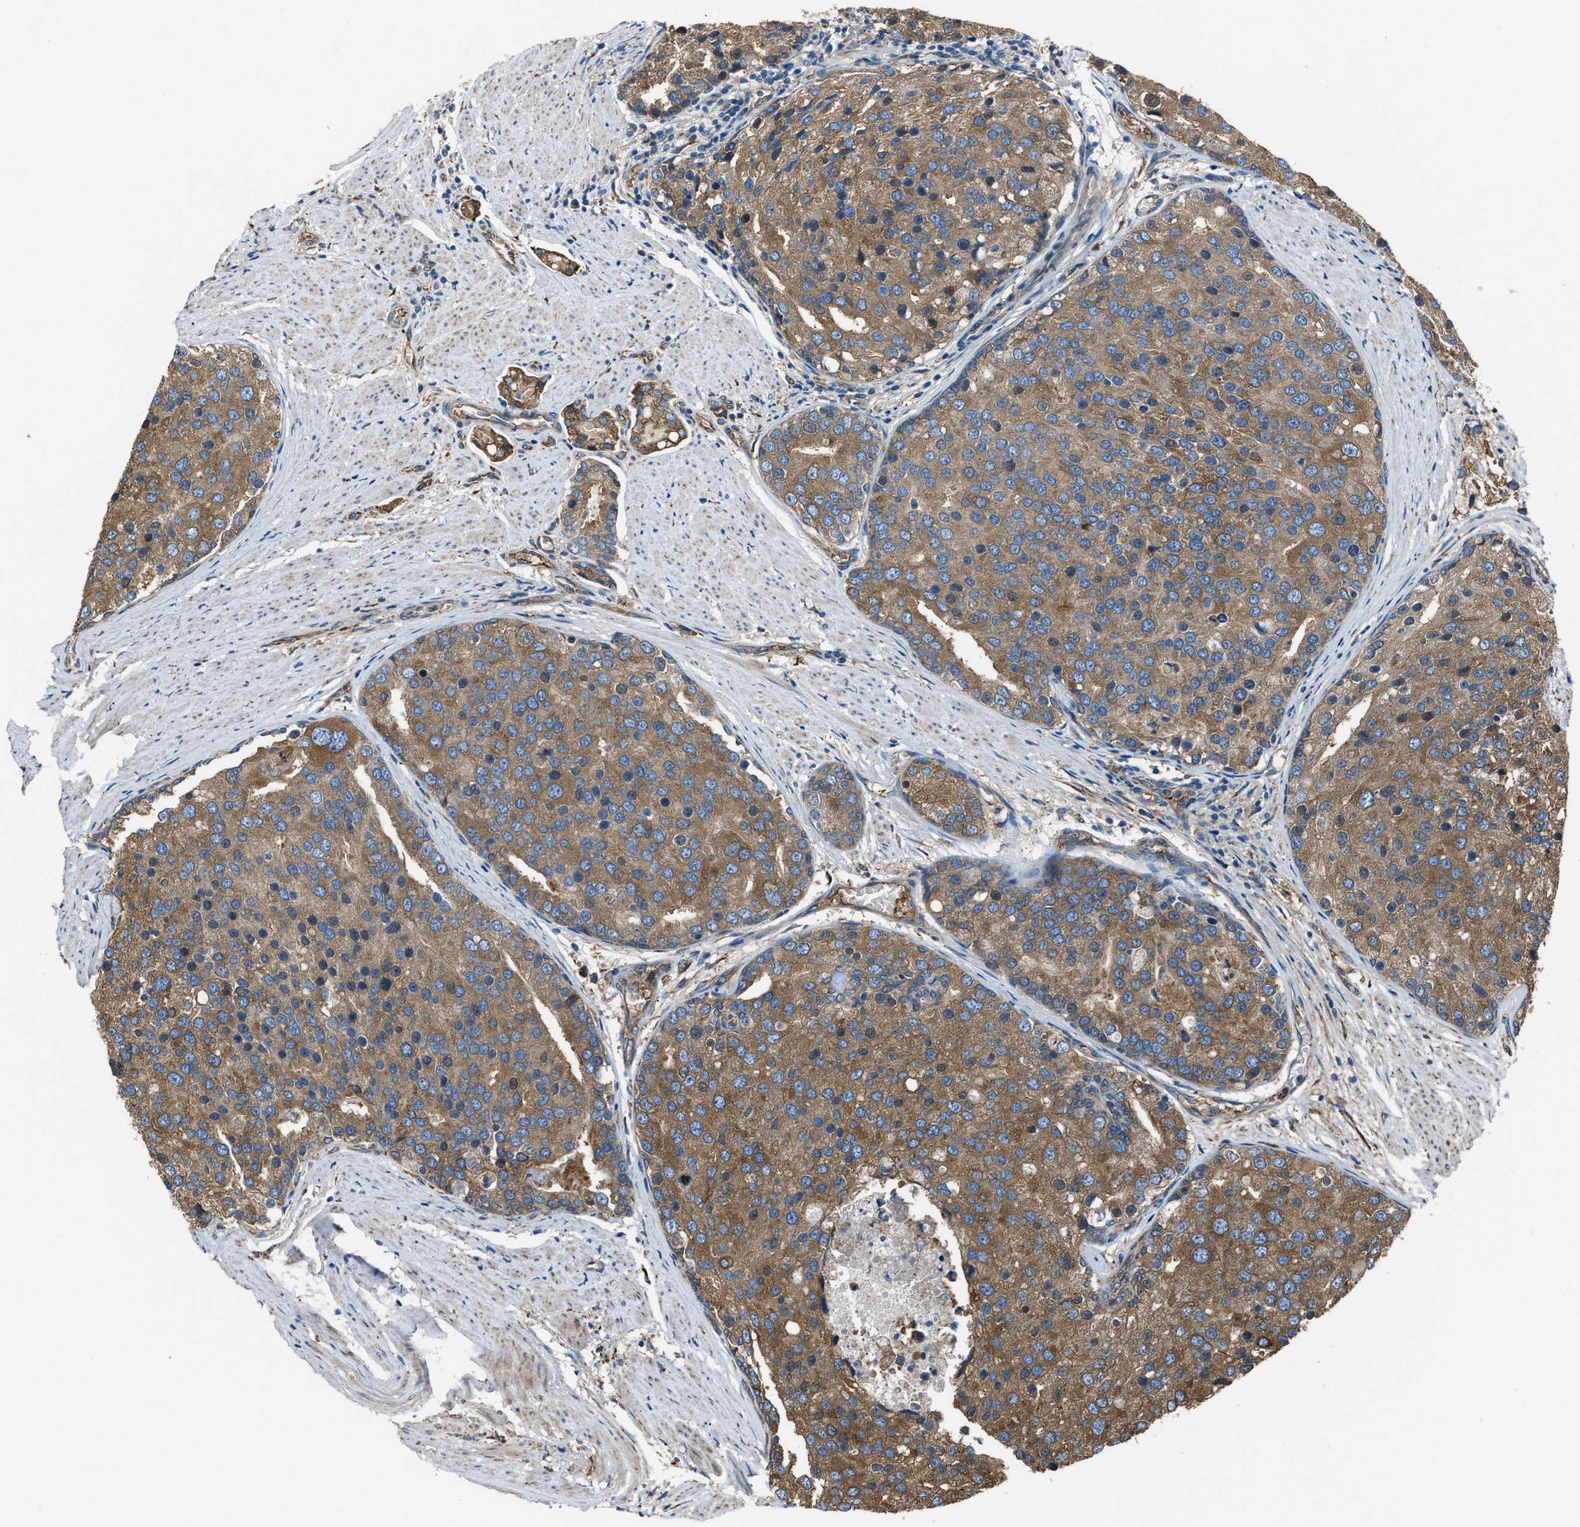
{"staining": {"intensity": "moderate", "quantity": ">75%", "location": "cytoplasmic/membranous"}, "tissue": "prostate cancer", "cell_type": "Tumor cells", "image_type": "cancer", "snomed": [{"axis": "morphology", "description": "Adenocarcinoma, High grade"}, {"axis": "topography", "description": "Prostate"}], "caption": "An image showing moderate cytoplasmic/membranous positivity in approximately >75% of tumor cells in prostate cancer, as visualized by brown immunohistochemical staining.", "gene": "TRPC1", "patient": {"sex": "male", "age": 50}}